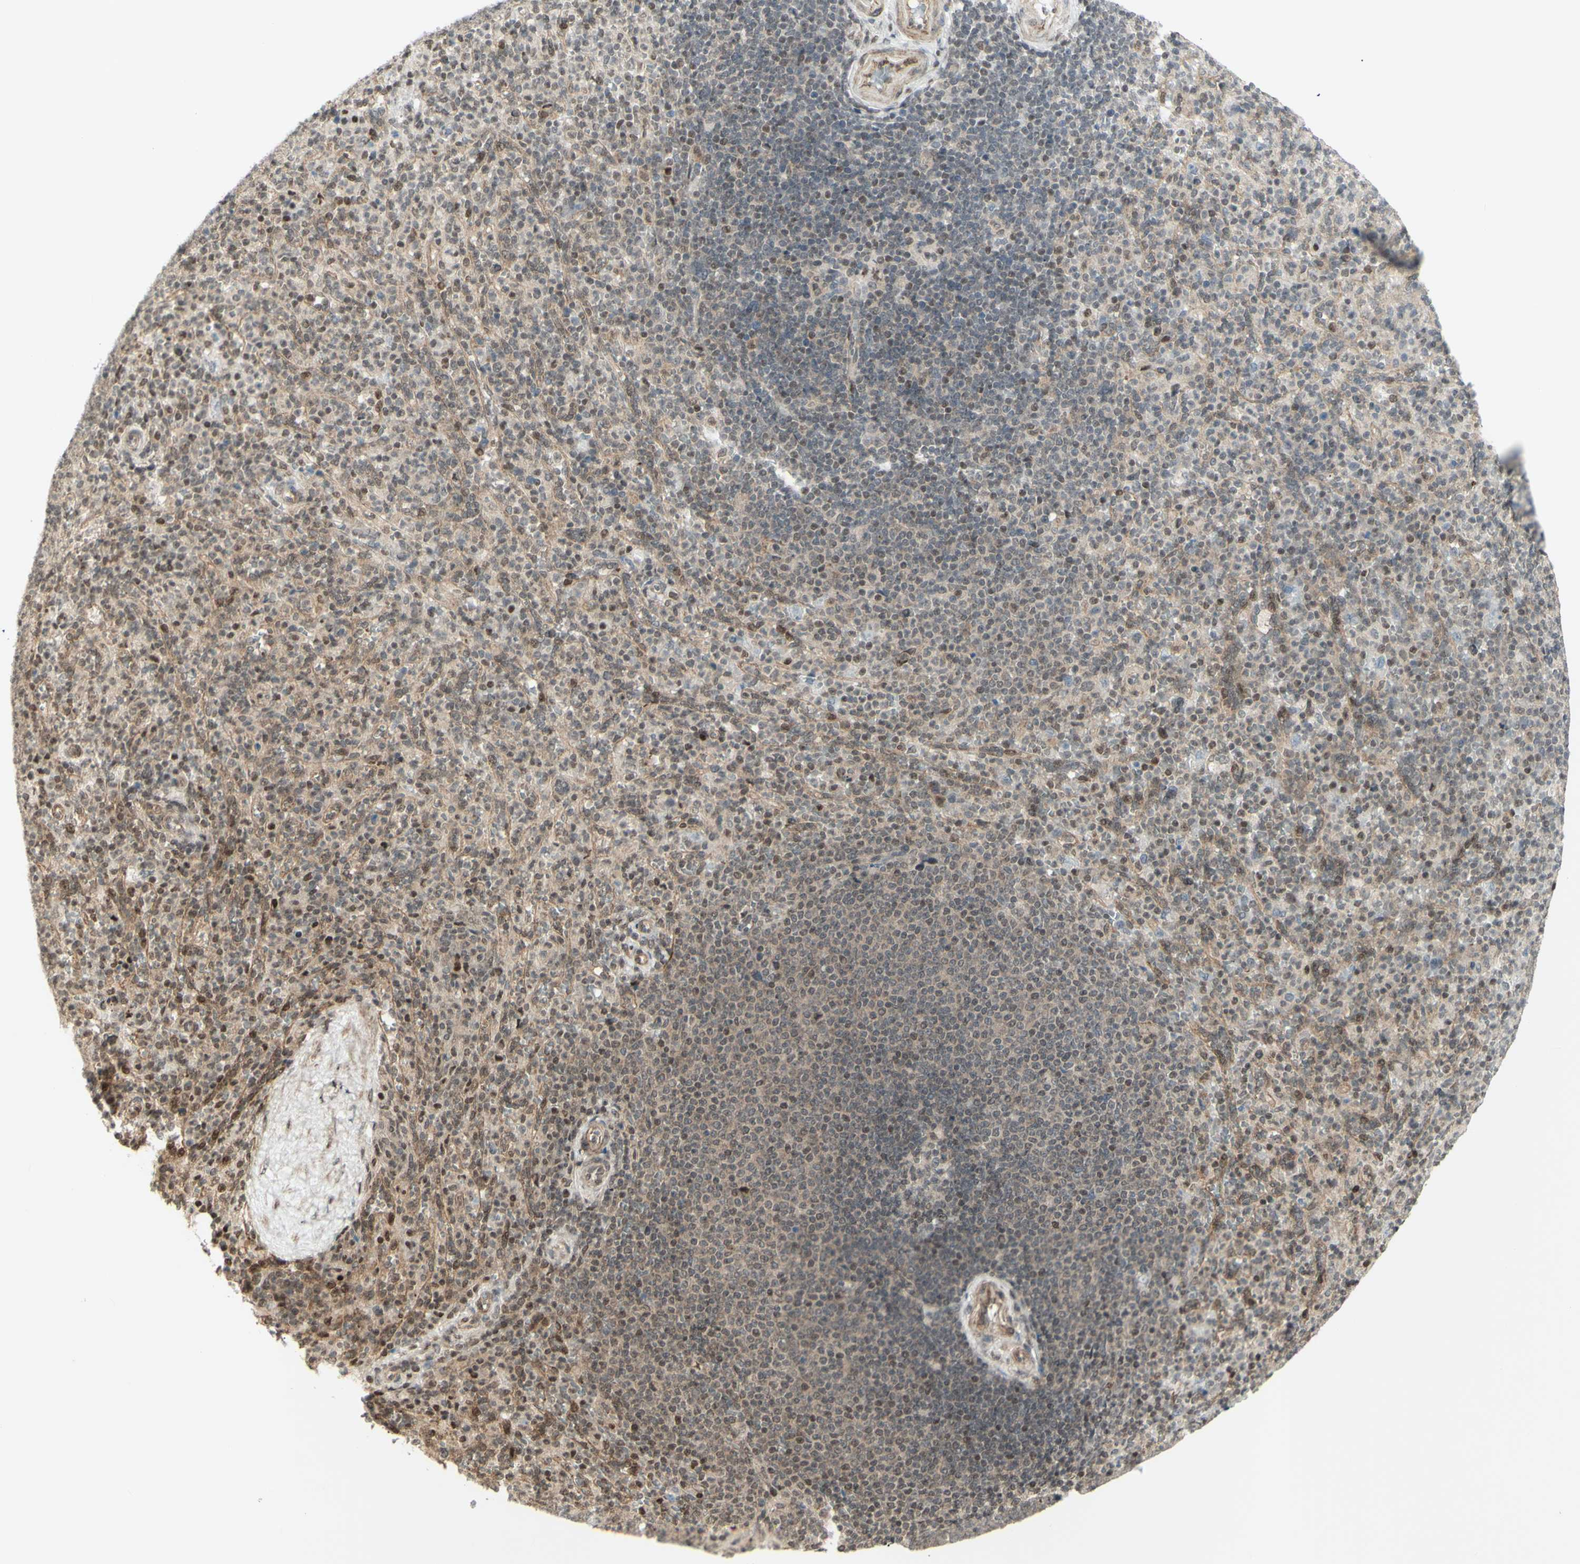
{"staining": {"intensity": "weak", "quantity": "25%-75%", "location": "nuclear"}, "tissue": "spleen", "cell_type": "Cells in red pulp", "image_type": "normal", "snomed": [{"axis": "morphology", "description": "Normal tissue, NOS"}, {"axis": "topography", "description": "Spleen"}], "caption": "Spleen stained for a protein reveals weak nuclear positivity in cells in red pulp. (IHC, brightfield microscopy, high magnification).", "gene": "ZMYM6", "patient": {"sex": "male", "age": 36}}